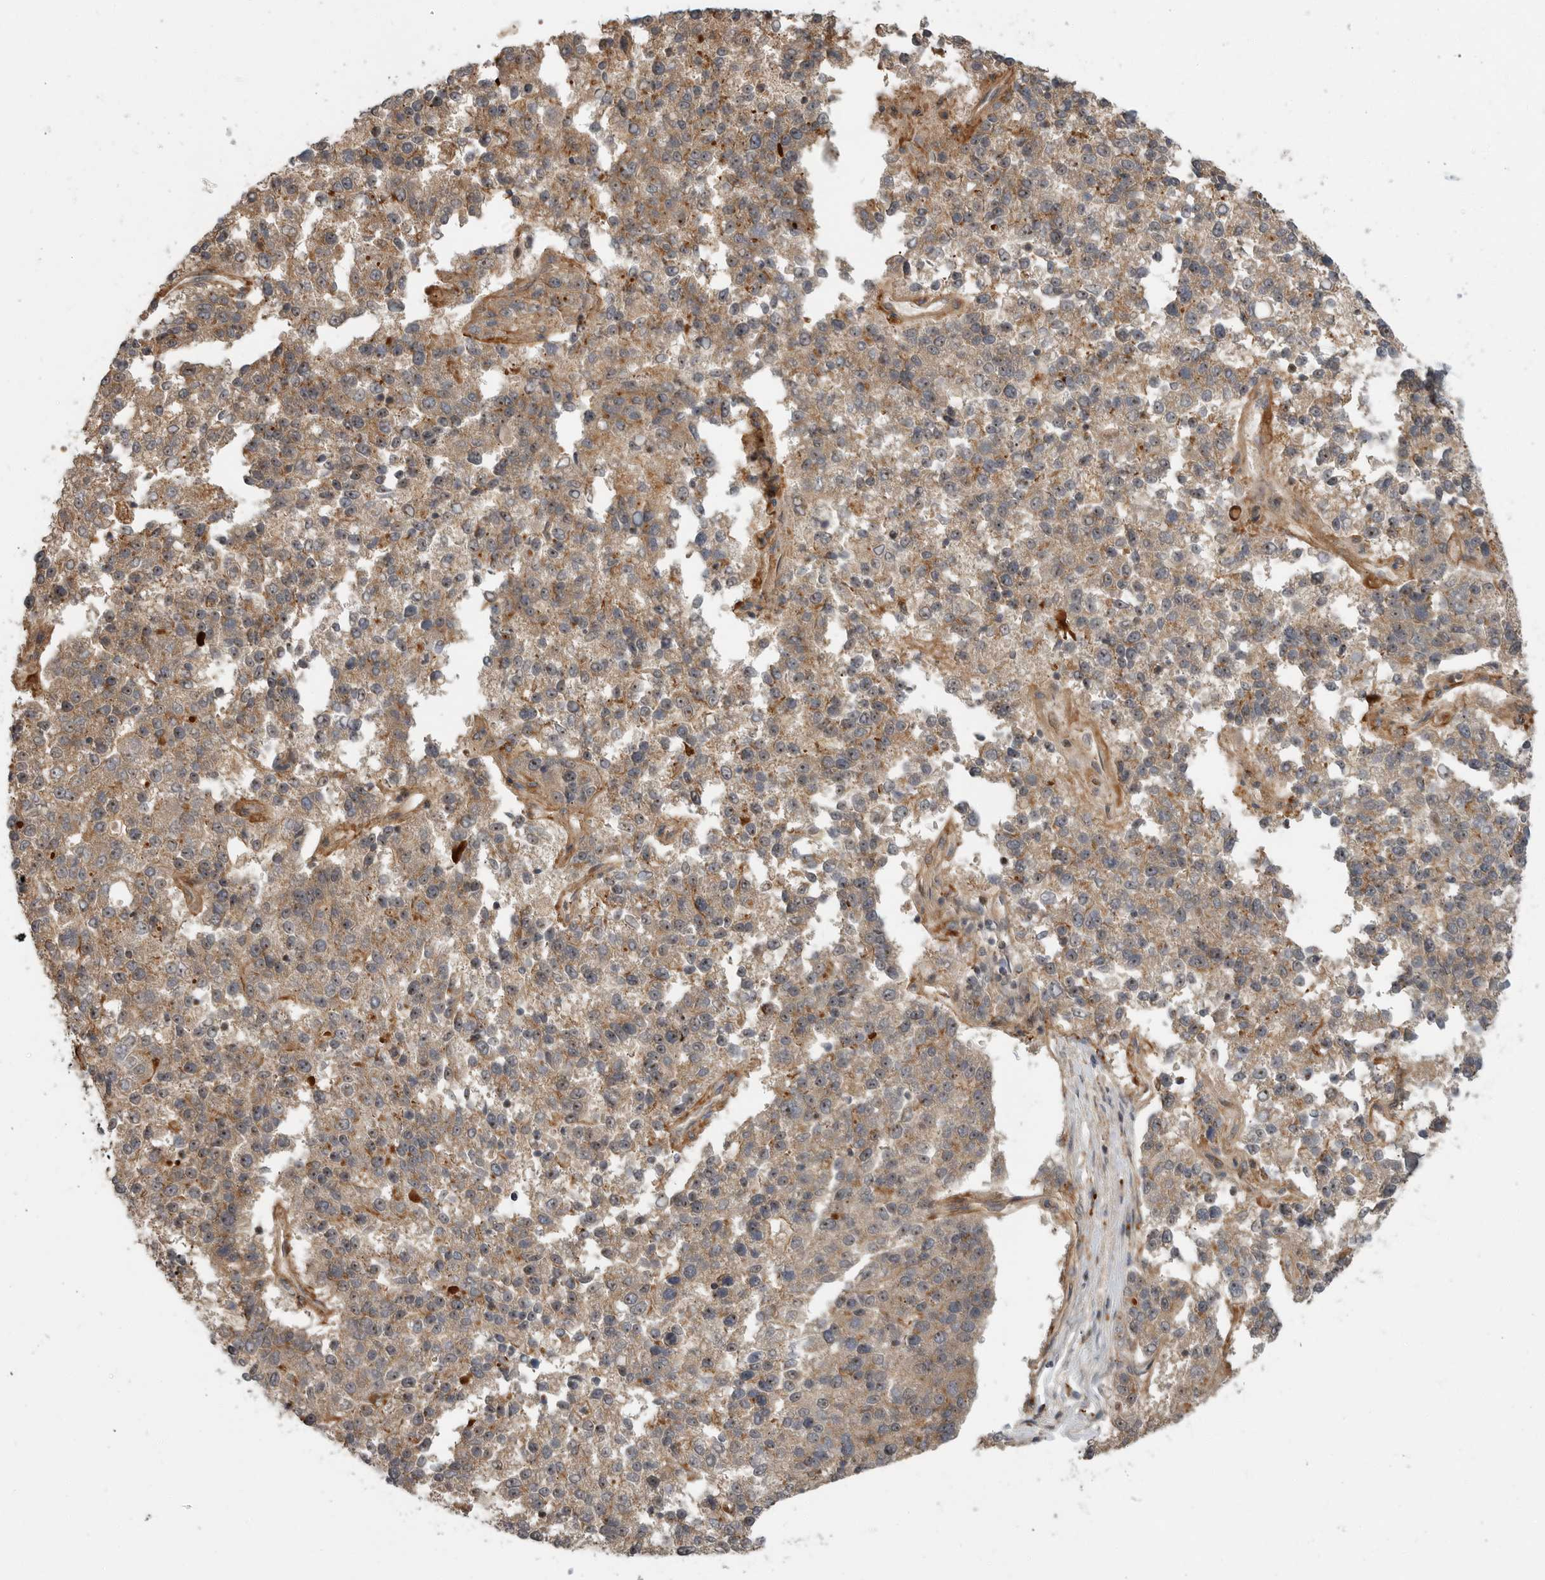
{"staining": {"intensity": "weak", "quantity": ">75%", "location": "cytoplasmic/membranous"}, "tissue": "pancreatic cancer", "cell_type": "Tumor cells", "image_type": "cancer", "snomed": [{"axis": "morphology", "description": "Adenocarcinoma, NOS"}, {"axis": "topography", "description": "Pancreas"}], "caption": "Protein expression analysis of human pancreatic cancer (adenocarcinoma) reveals weak cytoplasmic/membranous staining in about >75% of tumor cells. The staining was performed using DAB to visualize the protein expression in brown, while the nuclei were stained in blue with hematoxylin (Magnification: 20x).", "gene": "STRAP", "patient": {"sex": "female", "age": 61}}